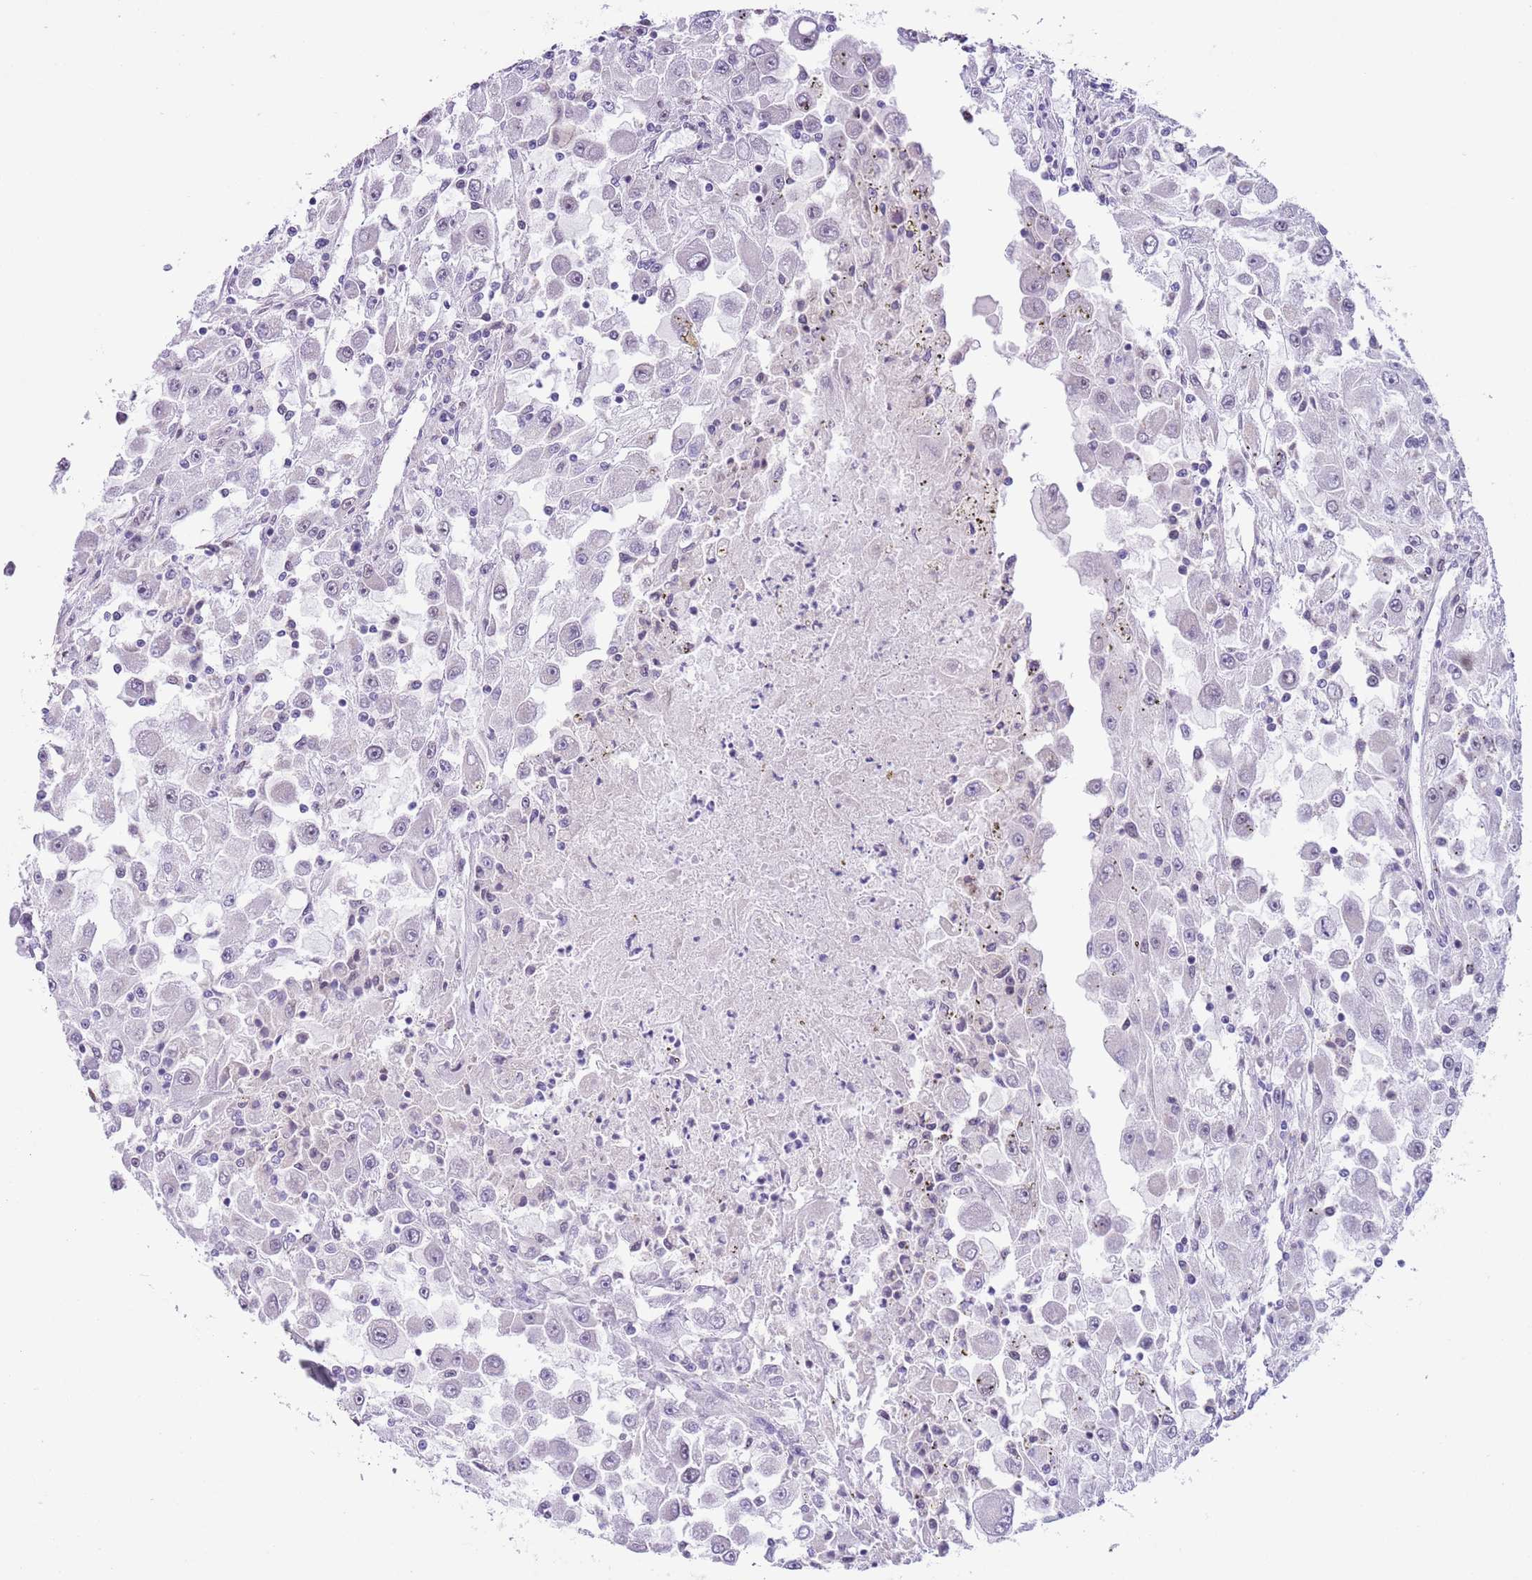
{"staining": {"intensity": "negative", "quantity": "none", "location": "none"}, "tissue": "renal cancer", "cell_type": "Tumor cells", "image_type": "cancer", "snomed": [{"axis": "morphology", "description": "Adenocarcinoma, NOS"}, {"axis": "topography", "description": "Kidney"}], "caption": "This photomicrograph is of renal cancer (adenocarcinoma) stained with IHC to label a protein in brown with the nuclei are counter-stained blue. There is no positivity in tumor cells.", "gene": "ZNF576", "patient": {"sex": "female", "age": 67}}